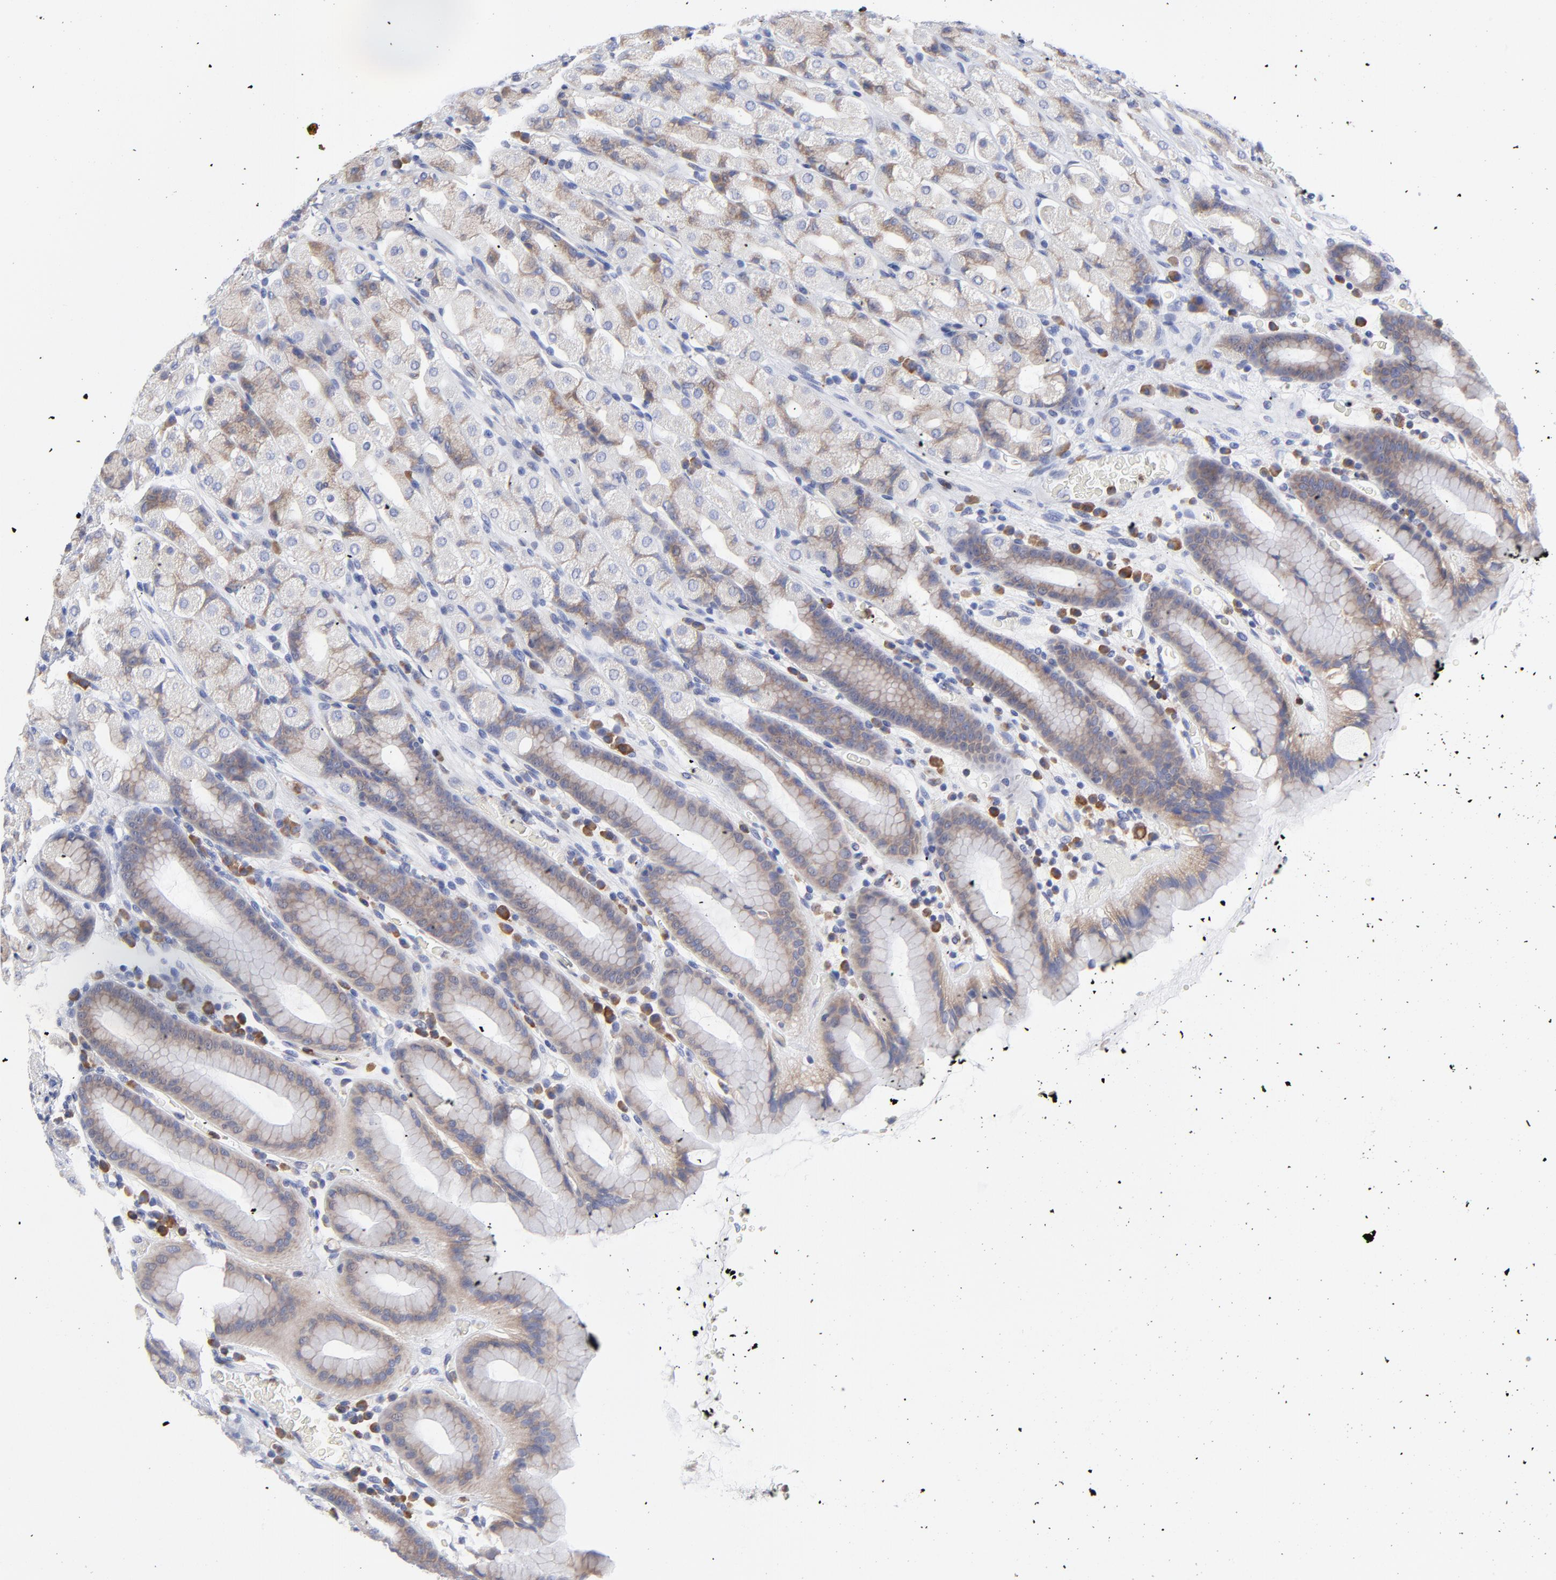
{"staining": {"intensity": "moderate", "quantity": ">75%", "location": "cytoplasmic/membranous"}, "tissue": "stomach", "cell_type": "Glandular cells", "image_type": "normal", "snomed": [{"axis": "morphology", "description": "Normal tissue, NOS"}, {"axis": "topography", "description": "Stomach, upper"}], "caption": "Immunohistochemistry micrograph of benign stomach: human stomach stained using immunohistochemistry (IHC) shows medium levels of moderate protein expression localized specifically in the cytoplasmic/membranous of glandular cells, appearing as a cytoplasmic/membranous brown color.", "gene": "MOSPD2", "patient": {"sex": "male", "age": 68}}